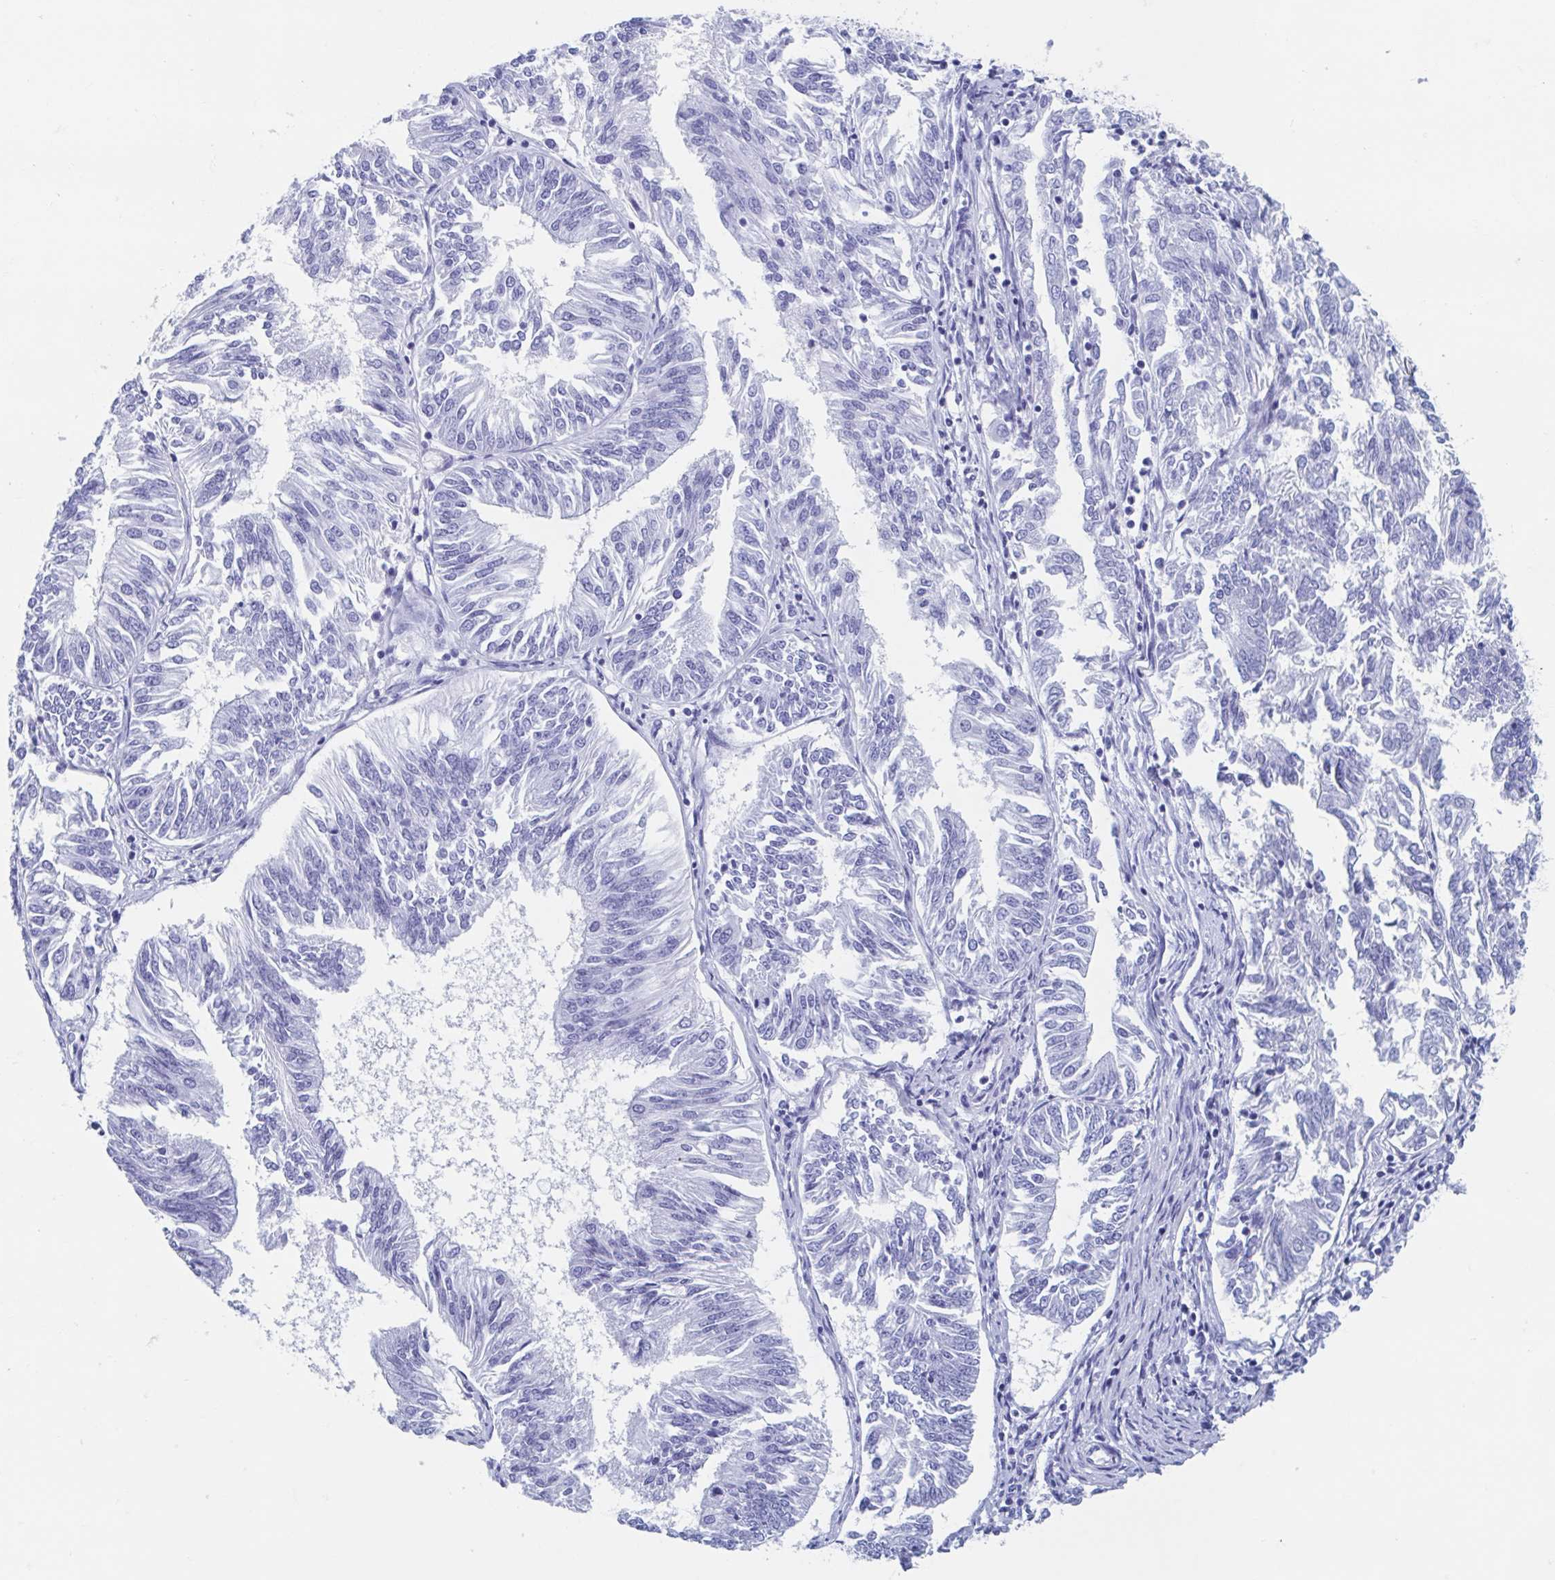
{"staining": {"intensity": "negative", "quantity": "none", "location": "none"}, "tissue": "endometrial cancer", "cell_type": "Tumor cells", "image_type": "cancer", "snomed": [{"axis": "morphology", "description": "Adenocarcinoma, NOS"}, {"axis": "topography", "description": "Endometrium"}], "caption": "This is an immunohistochemistry (IHC) photomicrograph of human adenocarcinoma (endometrial). There is no staining in tumor cells.", "gene": "HDGFL1", "patient": {"sex": "female", "age": 58}}